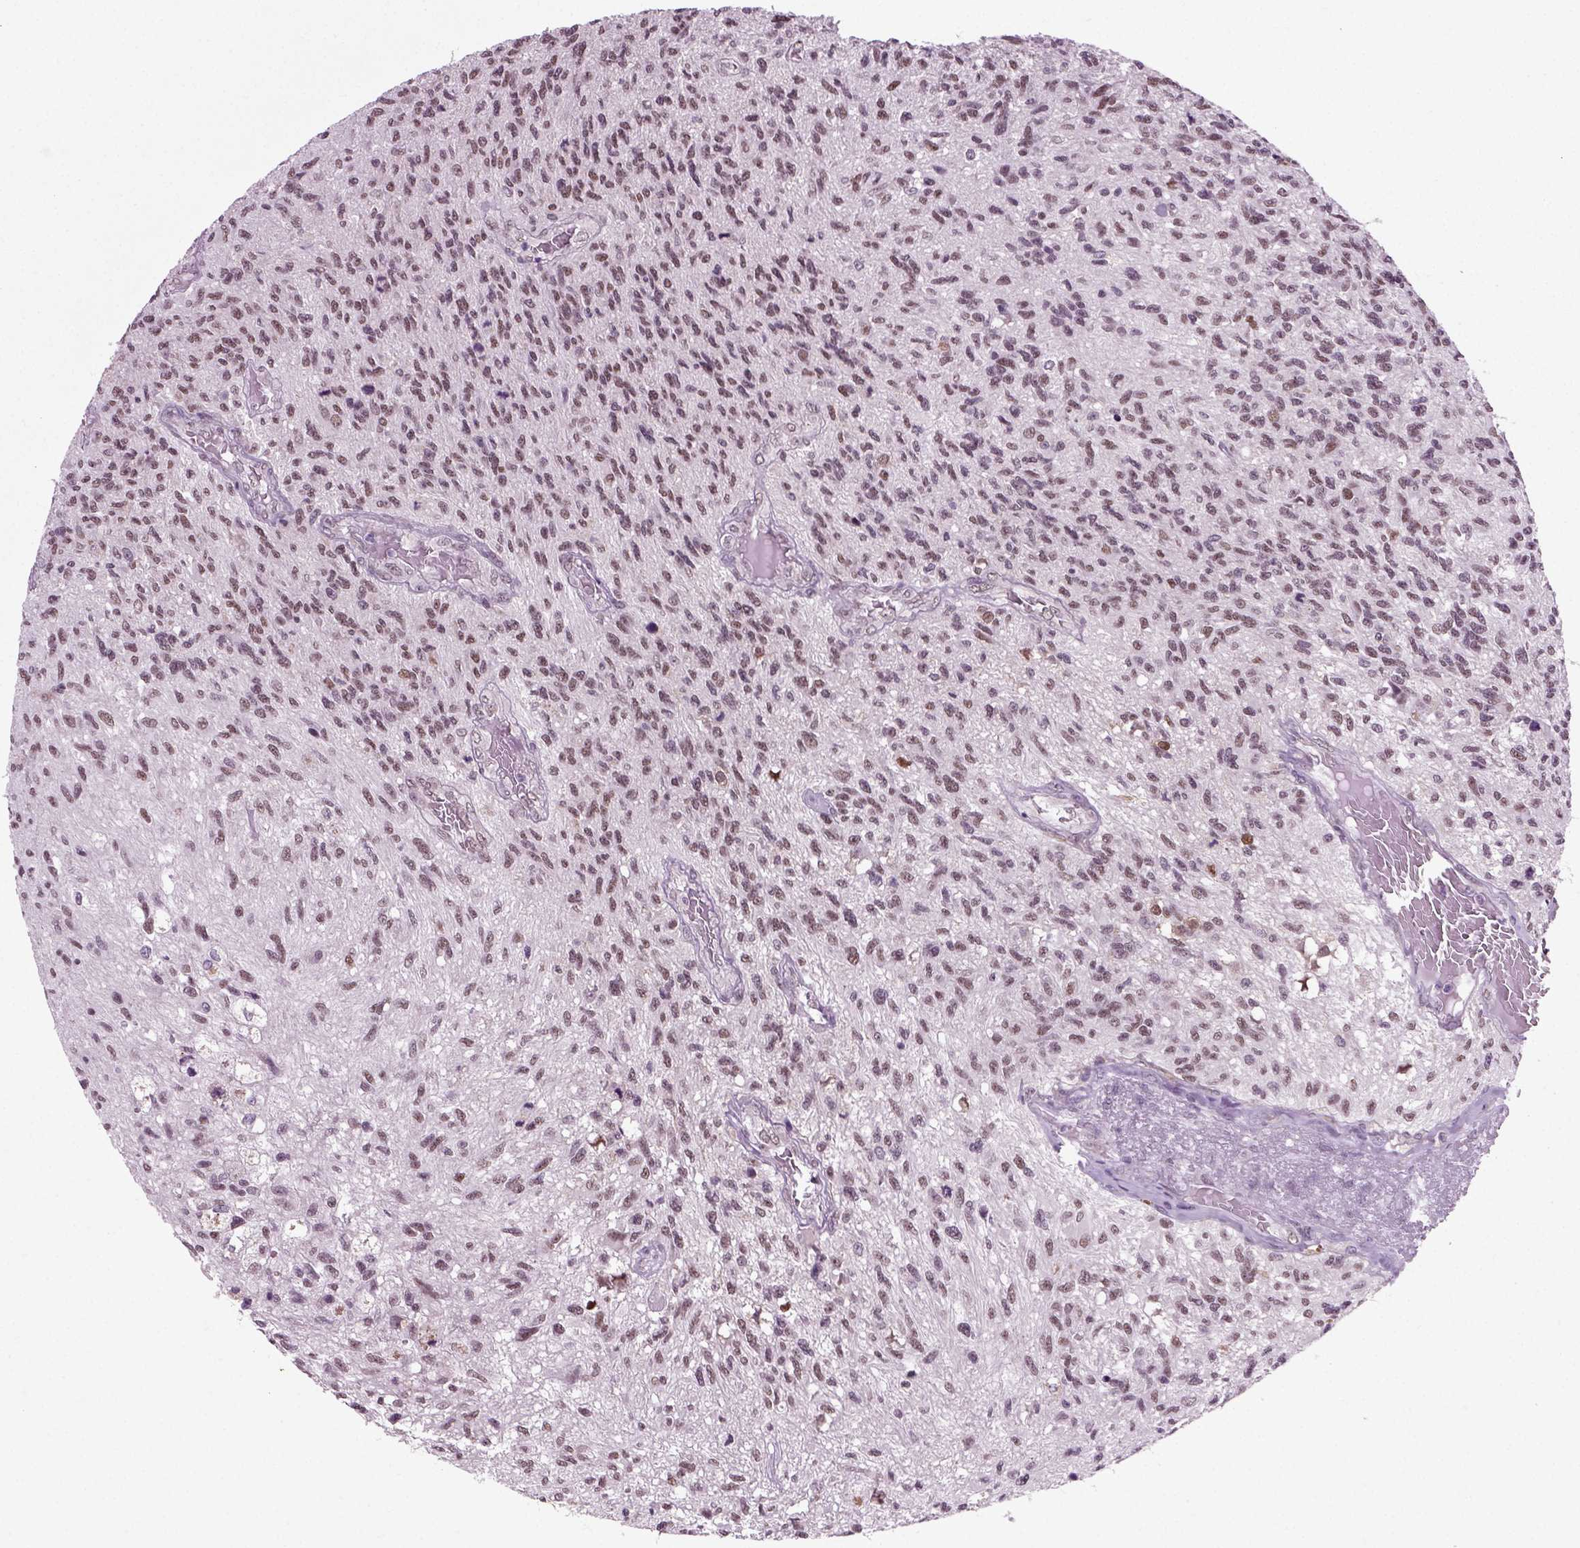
{"staining": {"intensity": "moderate", "quantity": "25%-75%", "location": "nuclear"}, "tissue": "glioma", "cell_type": "Tumor cells", "image_type": "cancer", "snomed": [{"axis": "morphology", "description": "Glioma, malignant, High grade"}, {"axis": "topography", "description": "Brain"}], "caption": "There is medium levels of moderate nuclear staining in tumor cells of glioma, as demonstrated by immunohistochemical staining (brown color).", "gene": "RCOR3", "patient": {"sex": "male", "age": 56}}